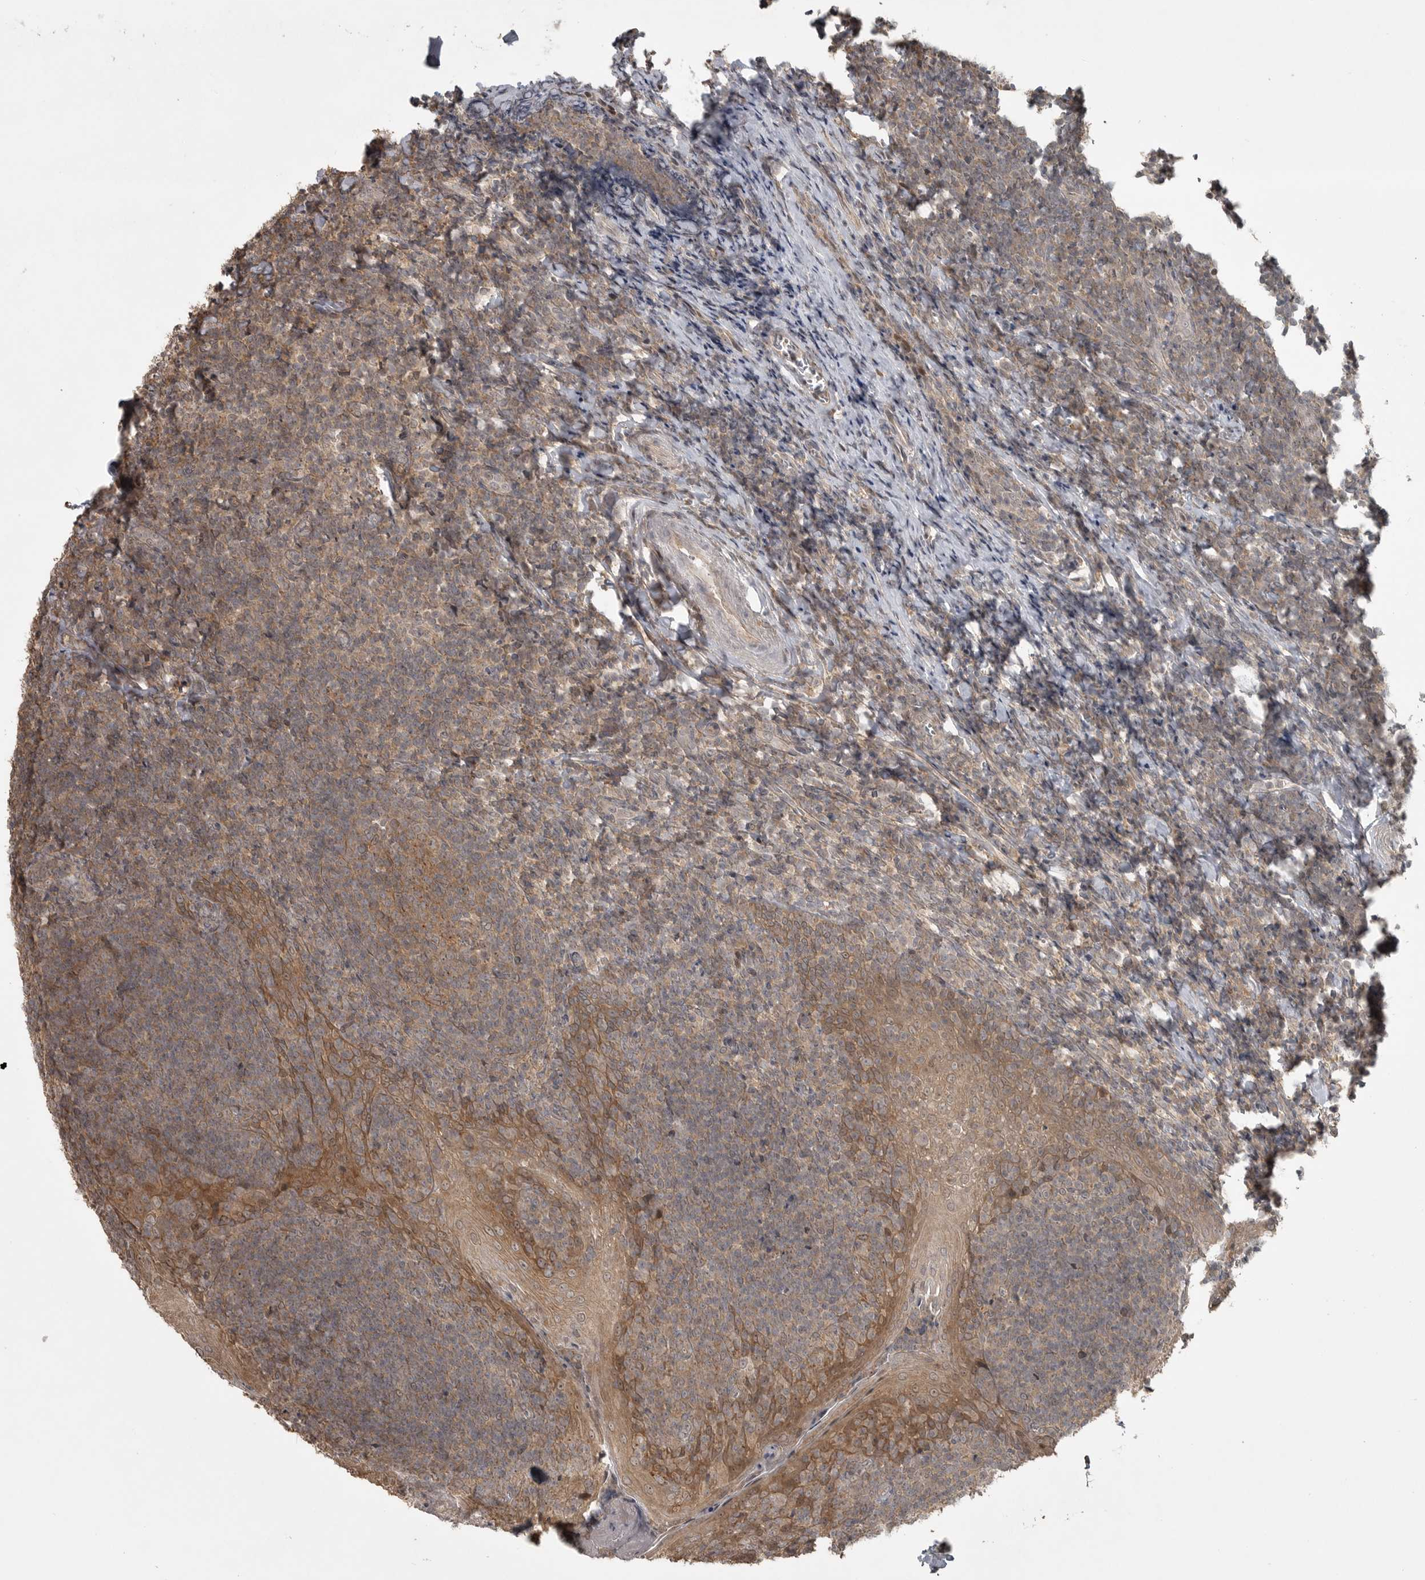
{"staining": {"intensity": "moderate", "quantity": ">75%", "location": "cytoplasmic/membranous"}, "tissue": "tonsil", "cell_type": "Germinal center cells", "image_type": "normal", "snomed": [{"axis": "morphology", "description": "Normal tissue, NOS"}, {"axis": "topography", "description": "Tonsil"}], "caption": "Benign tonsil demonstrates moderate cytoplasmic/membranous expression in approximately >75% of germinal center cells The staining was performed using DAB to visualize the protein expression in brown, while the nuclei were stained in blue with hematoxylin (Magnification: 20x)..", "gene": "LLGL1", "patient": {"sex": "male", "age": 27}}